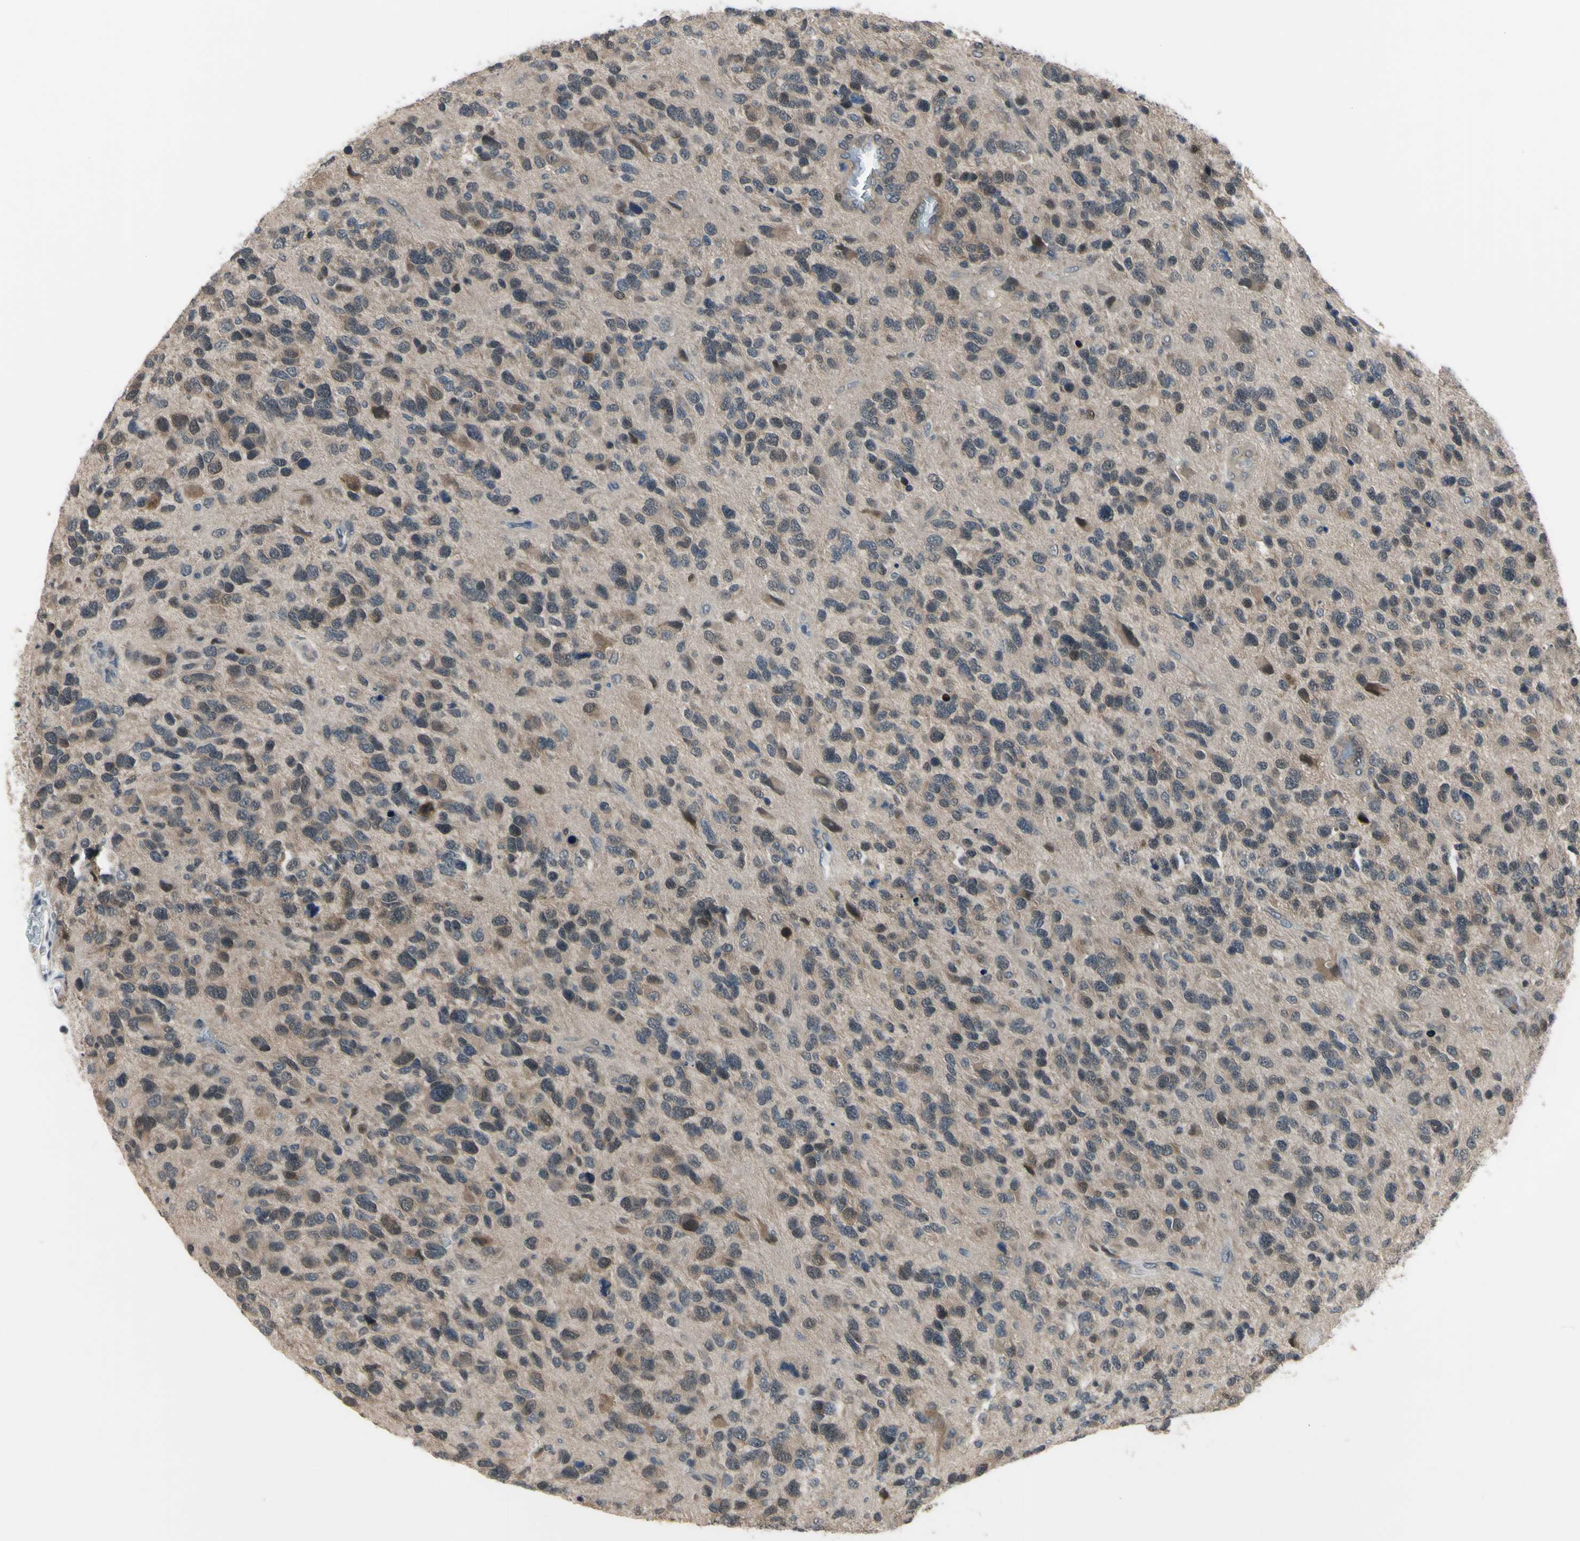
{"staining": {"intensity": "weak", "quantity": "<25%", "location": "cytoplasmic/membranous"}, "tissue": "glioma", "cell_type": "Tumor cells", "image_type": "cancer", "snomed": [{"axis": "morphology", "description": "Glioma, malignant, High grade"}, {"axis": "topography", "description": "Brain"}], "caption": "Malignant glioma (high-grade) was stained to show a protein in brown. There is no significant expression in tumor cells. (Immunohistochemistry, brightfield microscopy, high magnification).", "gene": "HSPA4", "patient": {"sex": "female", "age": 58}}